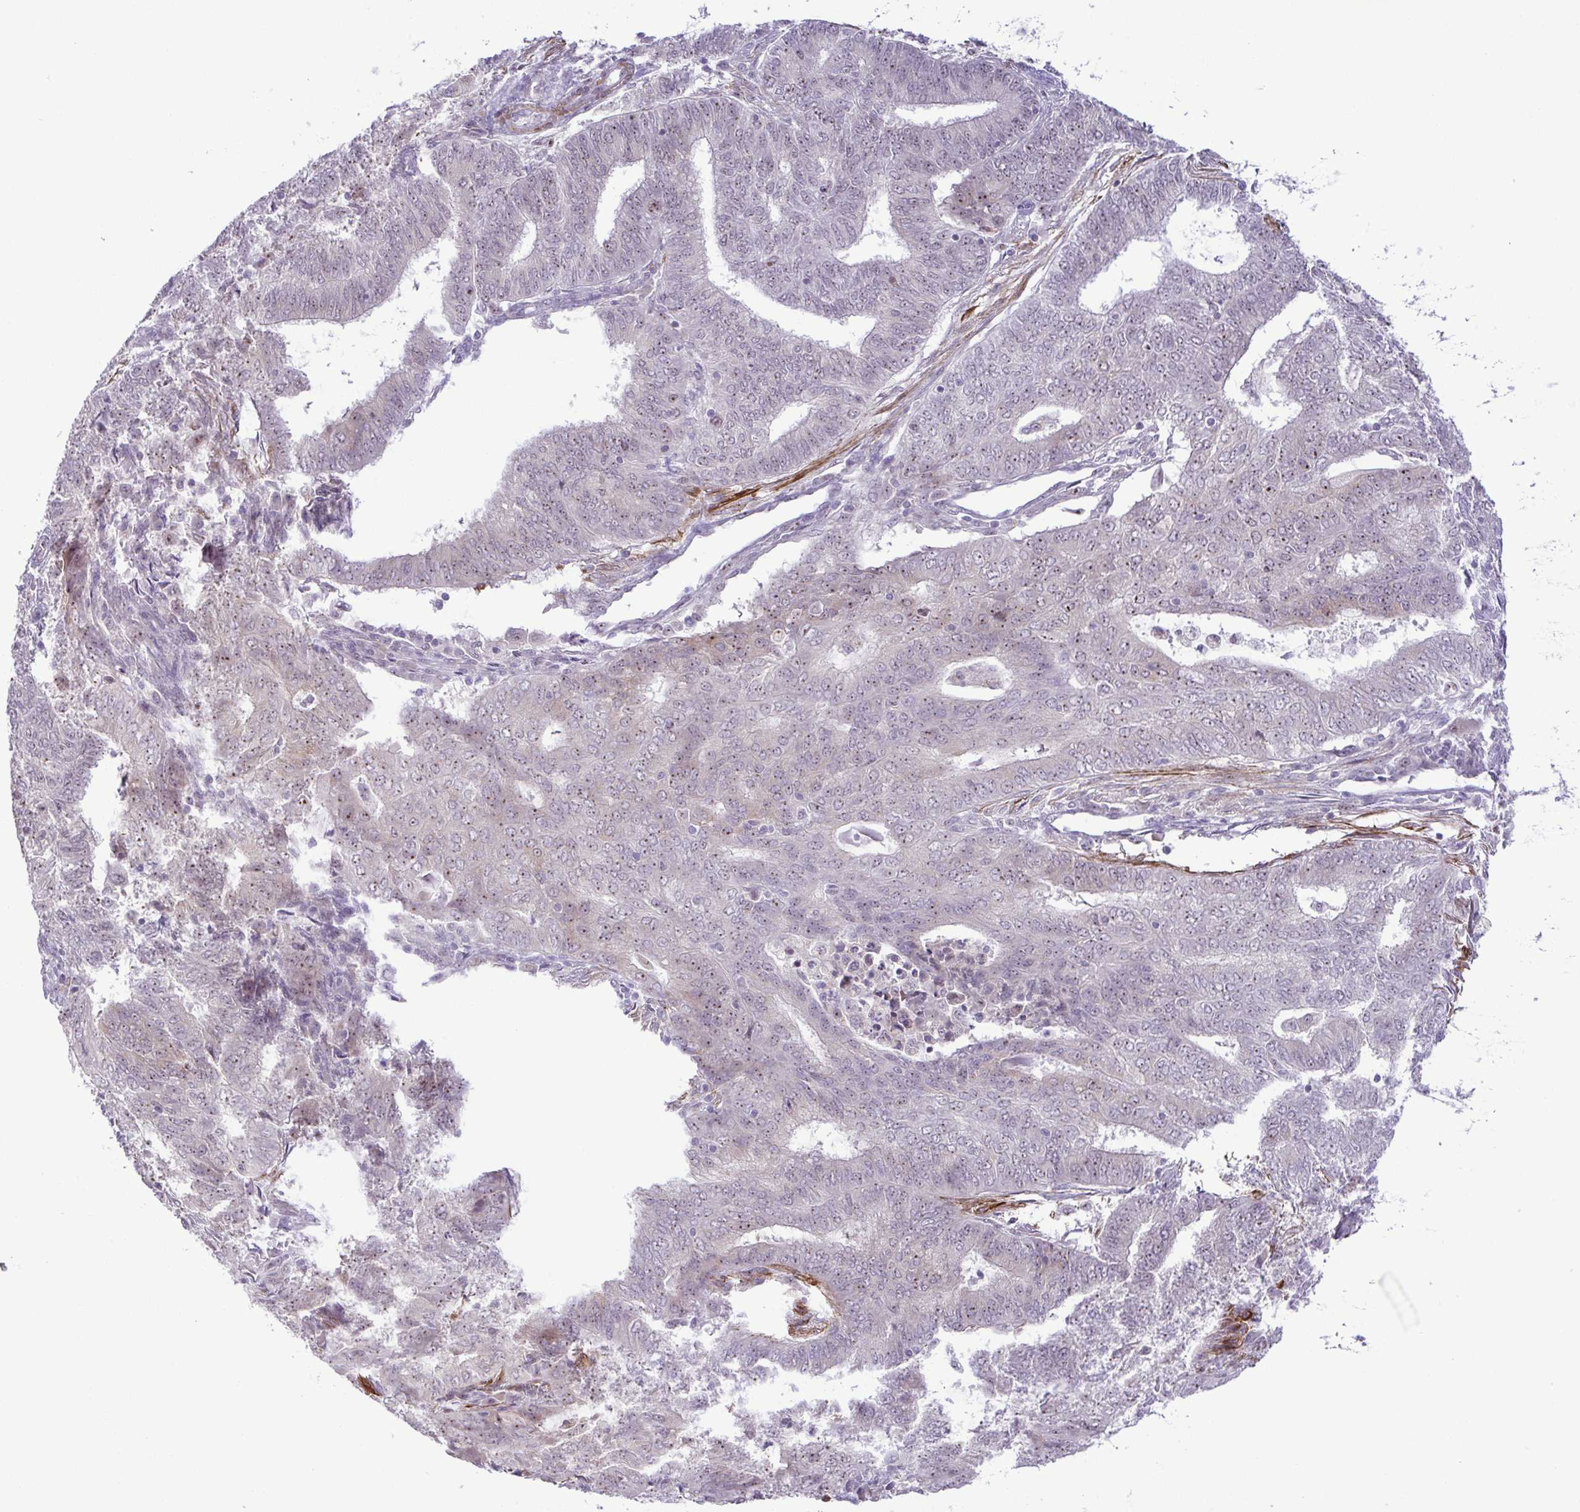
{"staining": {"intensity": "weak", "quantity": "25%-75%", "location": "nuclear"}, "tissue": "endometrial cancer", "cell_type": "Tumor cells", "image_type": "cancer", "snomed": [{"axis": "morphology", "description": "Adenocarcinoma, NOS"}, {"axis": "topography", "description": "Endometrium"}], "caption": "IHC of human endometrial cancer displays low levels of weak nuclear positivity in about 25%-75% of tumor cells.", "gene": "RSL24D1", "patient": {"sex": "female", "age": 62}}